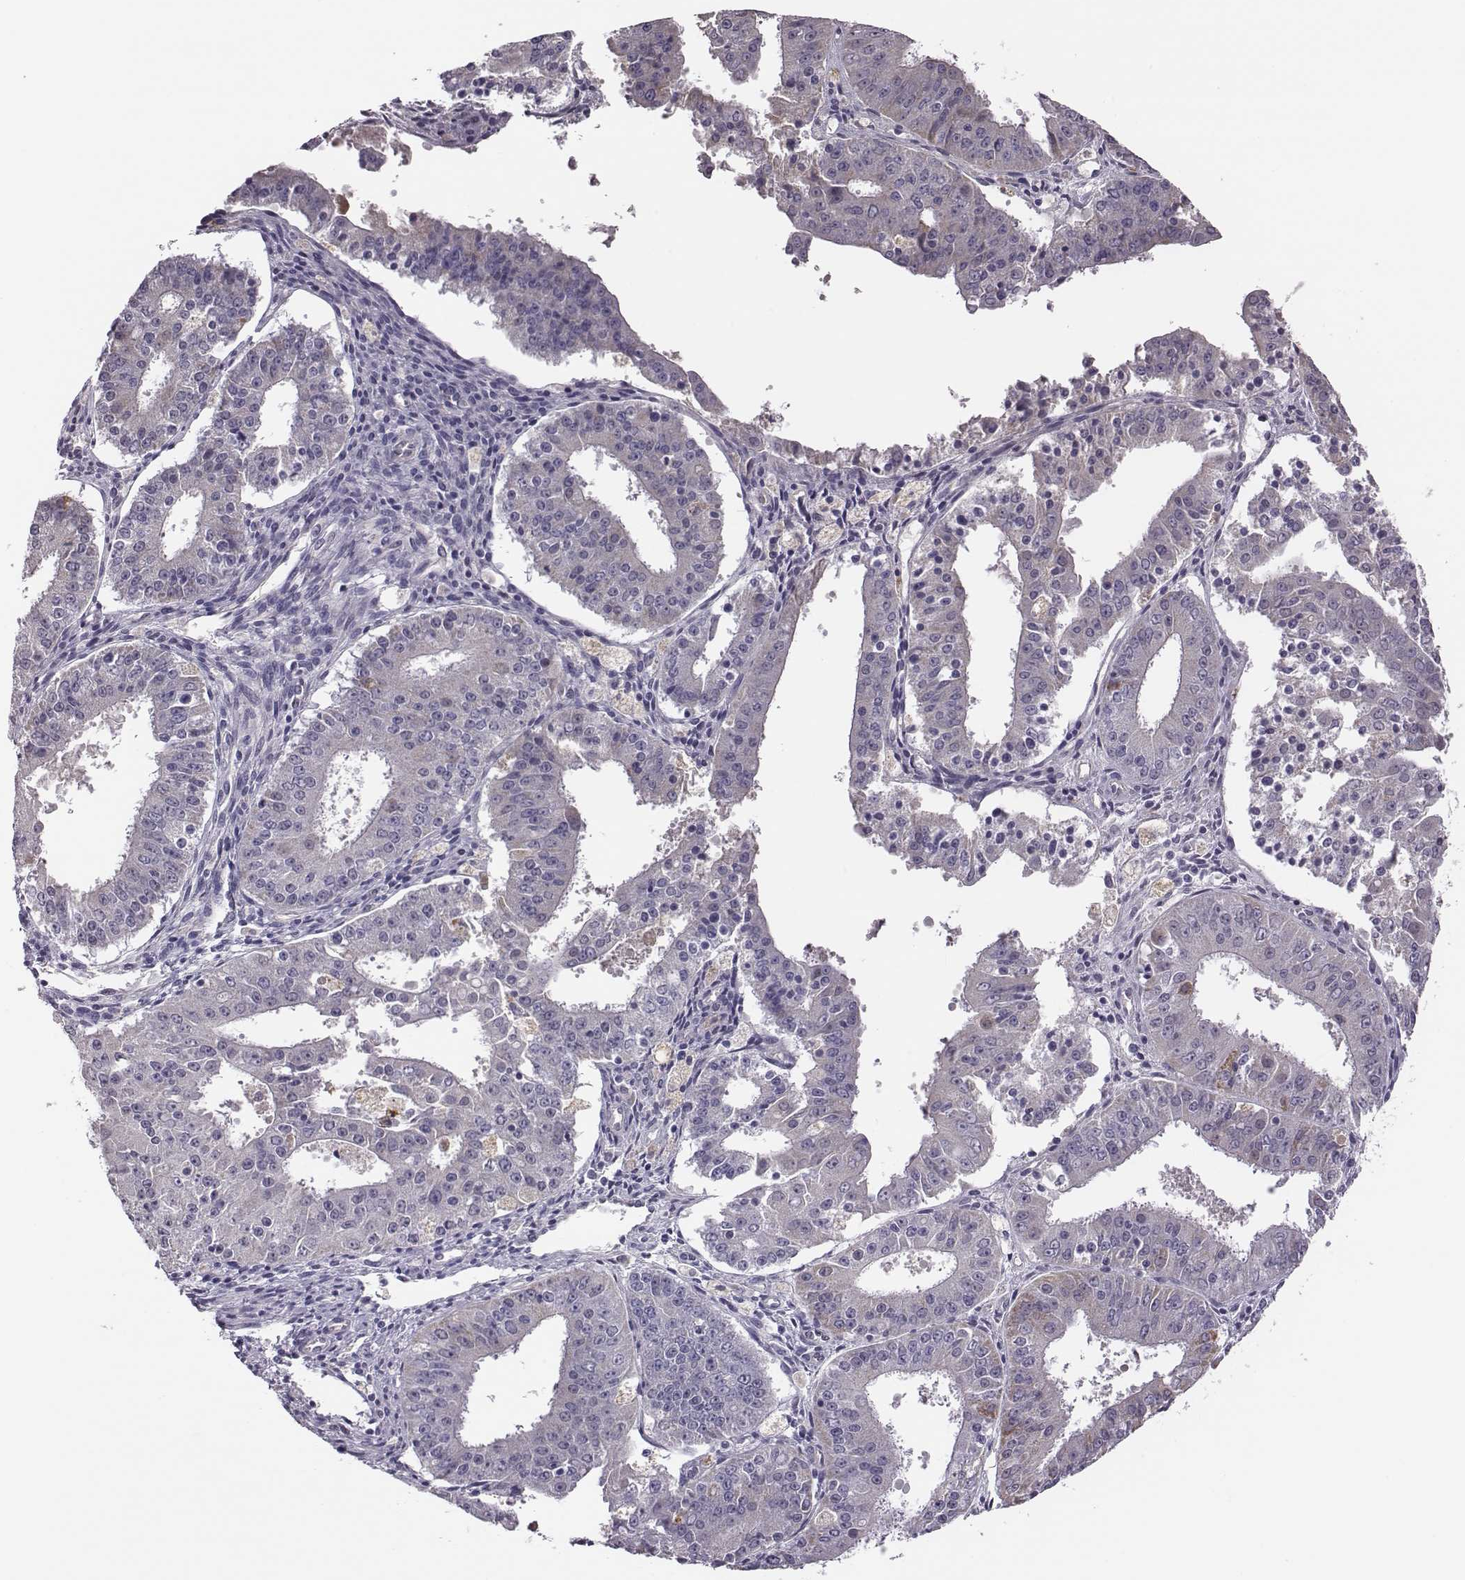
{"staining": {"intensity": "negative", "quantity": "none", "location": "none"}, "tissue": "ovarian cancer", "cell_type": "Tumor cells", "image_type": "cancer", "snomed": [{"axis": "morphology", "description": "Carcinoma, endometroid"}, {"axis": "topography", "description": "Ovary"}], "caption": "This histopathology image is of endometroid carcinoma (ovarian) stained with immunohistochemistry to label a protein in brown with the nuclei are counter-stained blue. There is no expression in tumor cells. (IHC, brightfield microscopy, high magnification).", "gene": "KMO", "patient": {"sex": "female", "age": 42}}